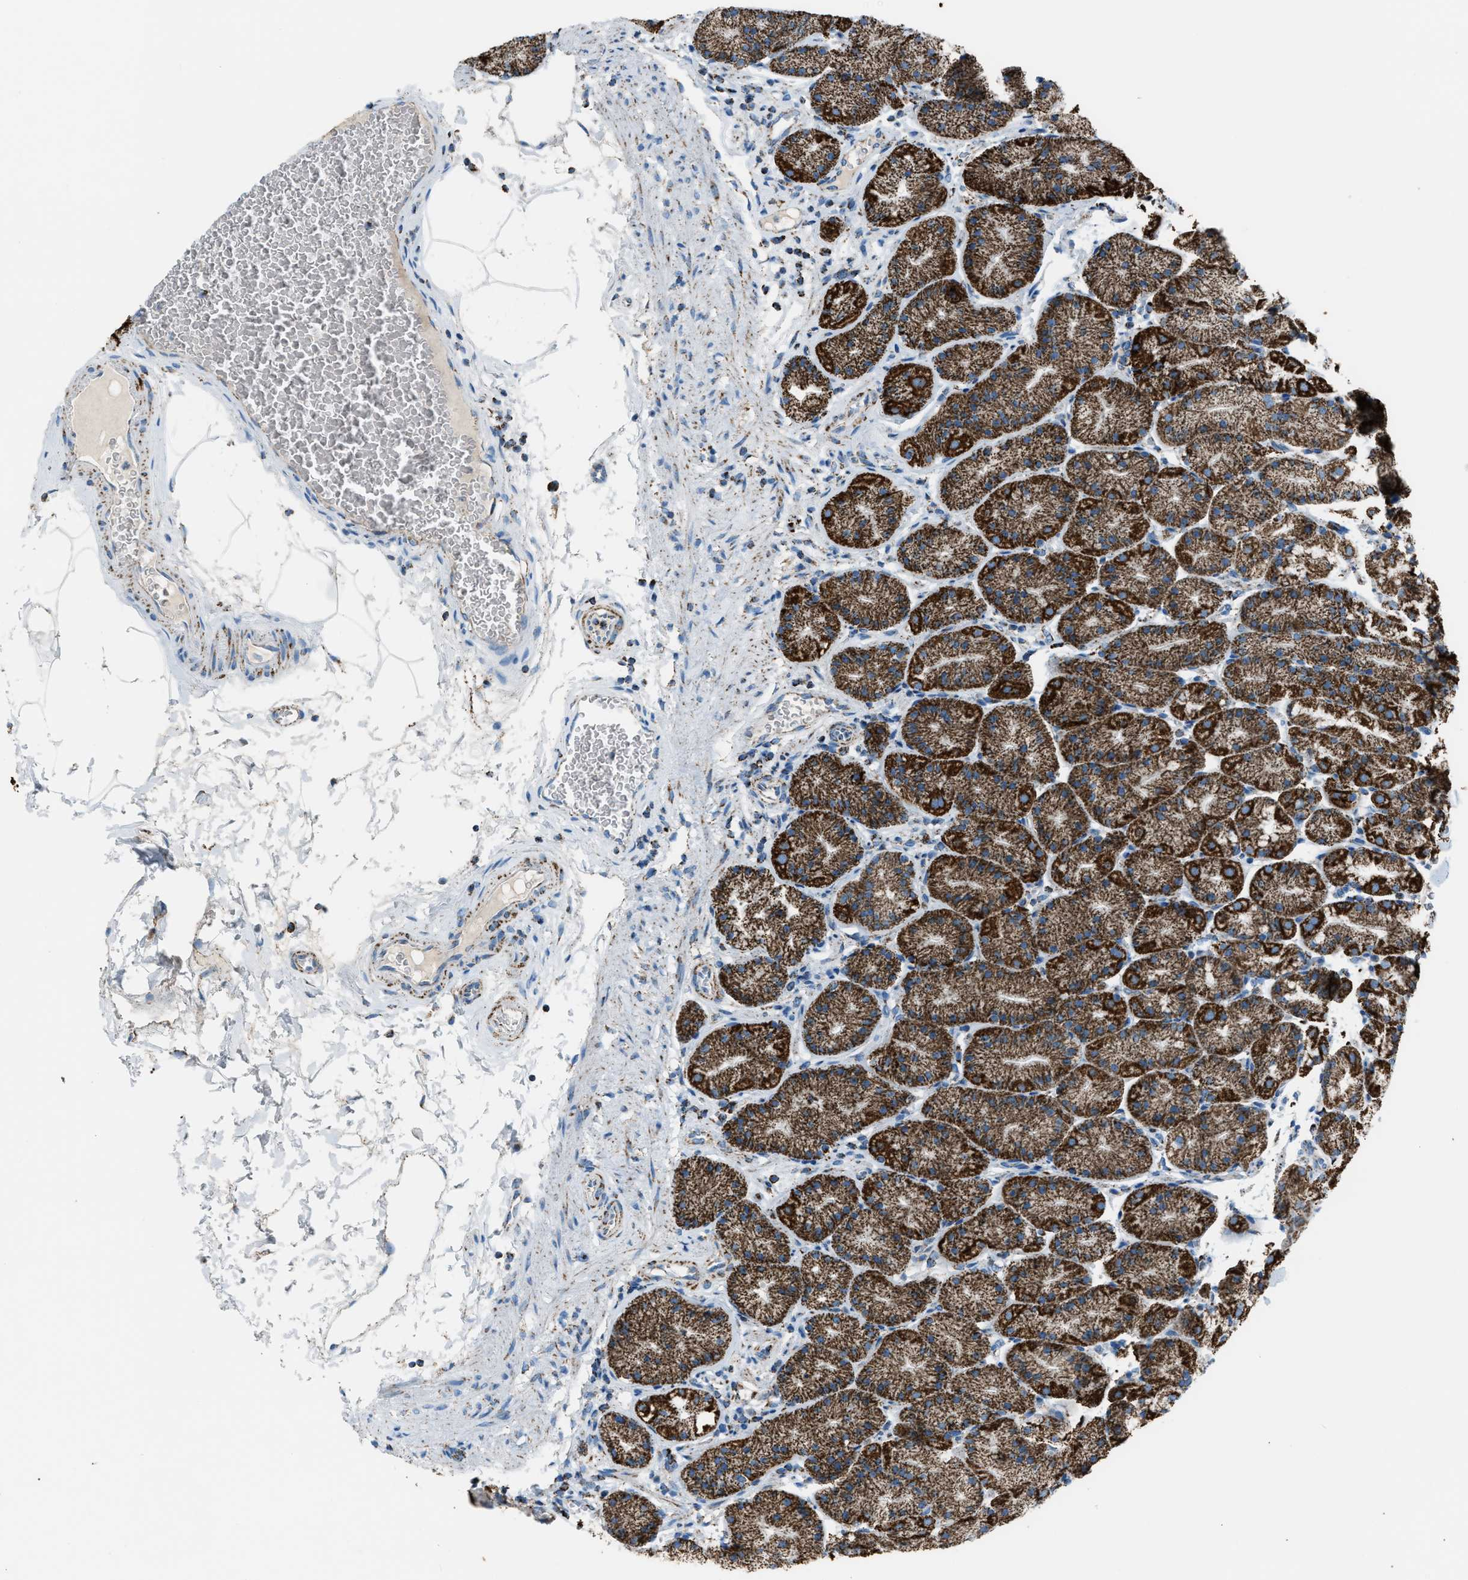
{"staining": {"intensity": "strong", "quantity": ">75%", "location": "cytoplasmic/membranous"}, "tissue": "stomach", "cell_type": "Glandular cells", "image_type": "normal", "snomed": [{"axis": "morphology", "description": "Normal tissue, NOS"}, {"axis": "topography", "description": "Stomach"}], "caption": "Human stomach stained with a protein marker demonstrates strong staining in glandular cells.", "gene": "MDH2", "patient": {"sex": "male", "age": 42}}